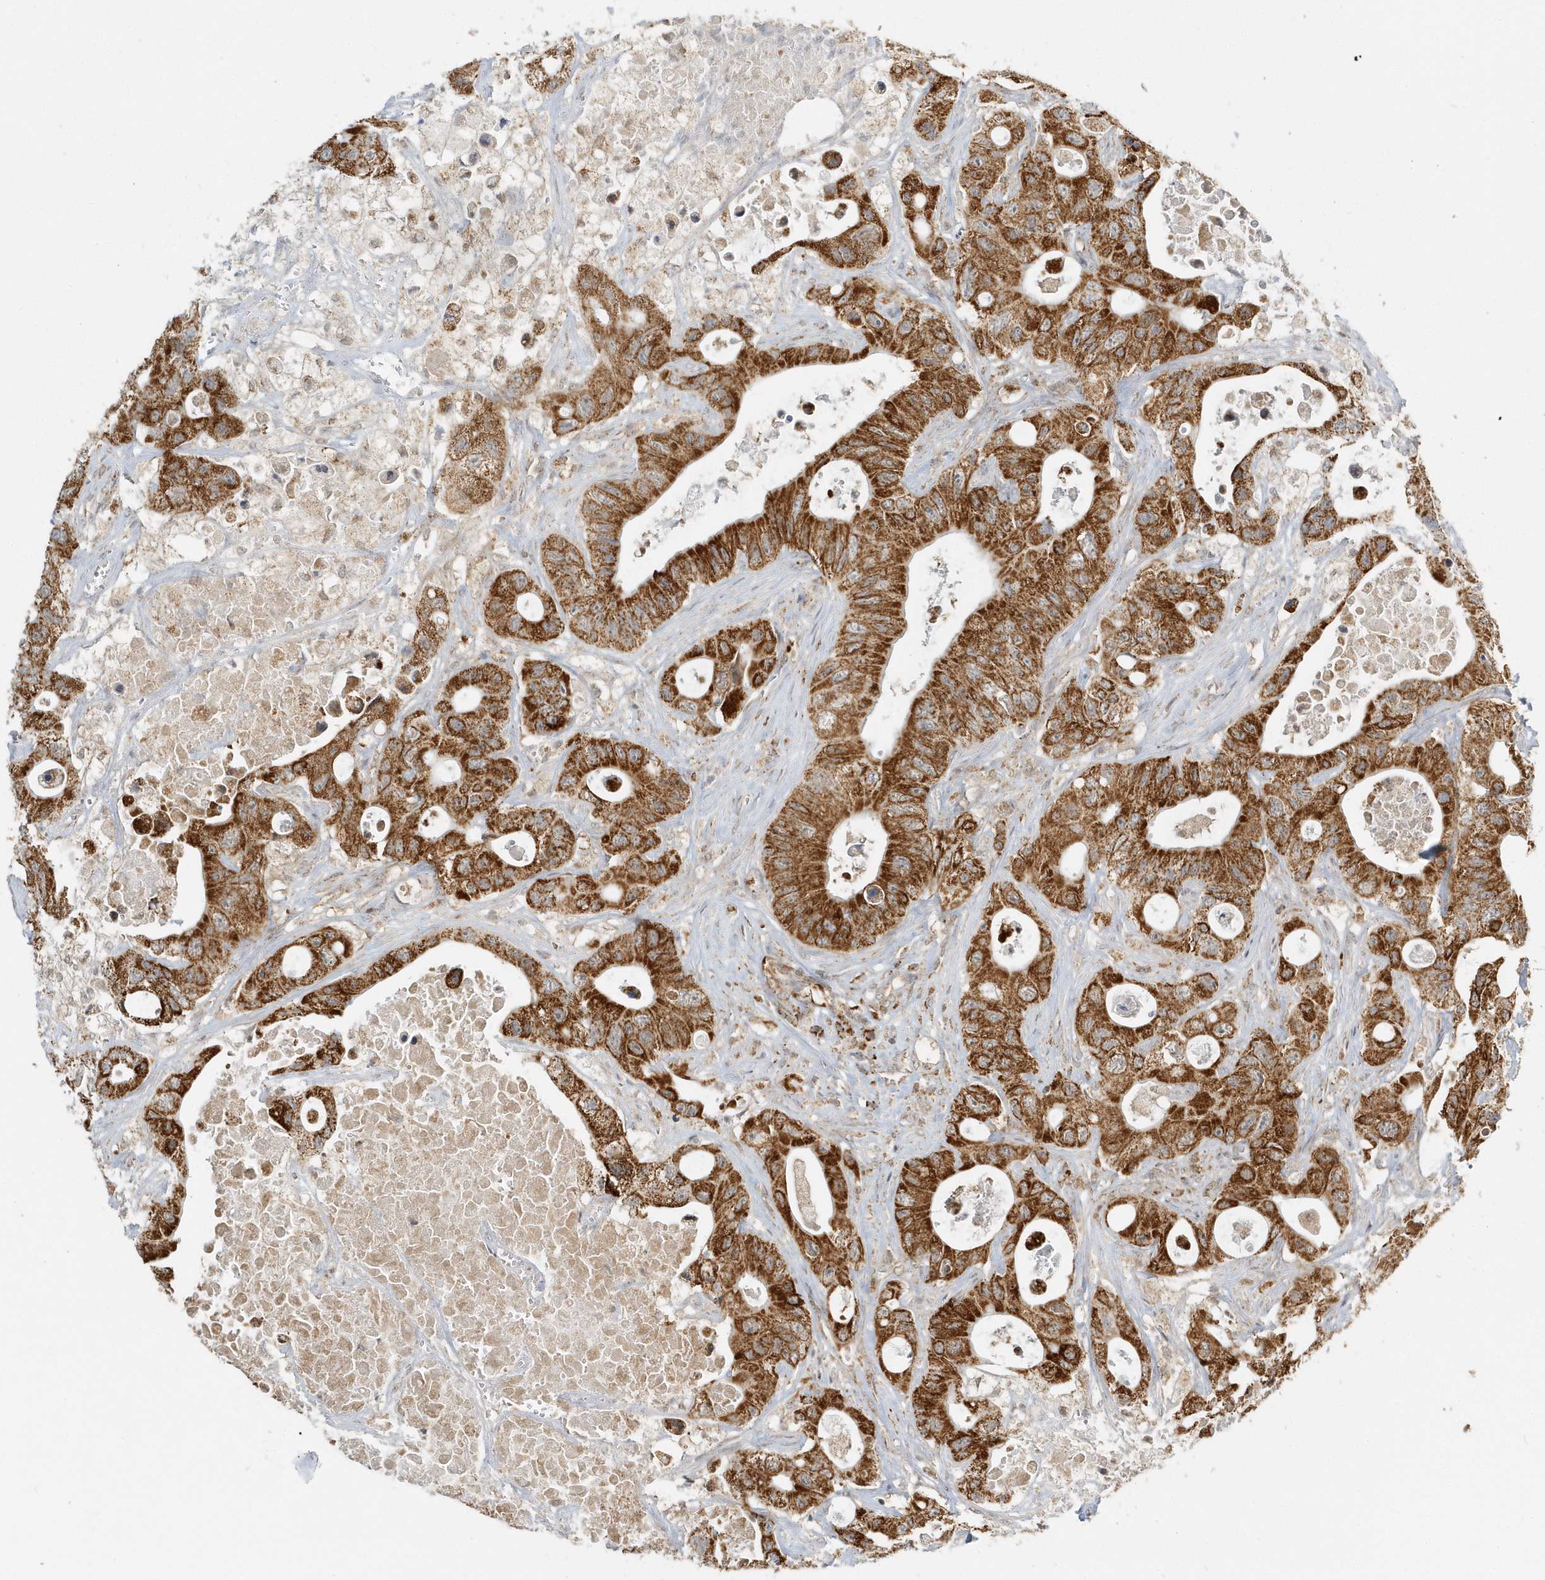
{"staining": {"intensity": "strong", "quantity": ">75%", "location": "cytoplasmic/membranous"}, "tissue": "colorectal cancer", "cell_type": "Tumor cells", "image_type": "cancer", "snomed": [{"axis": "morphology", "description": "Adenocarcinoma, NOS"}, {"axis": "topography", "description": "Colon"}], "caption": "Colorectal cancer stained with DAB immunohistochemistry exhibits high levels of strong cytoplasmic/membranous positivity in about >75% of tumor cells.", "gene": "PSMD6", "patient": {"sex": "female", "age": 46}}